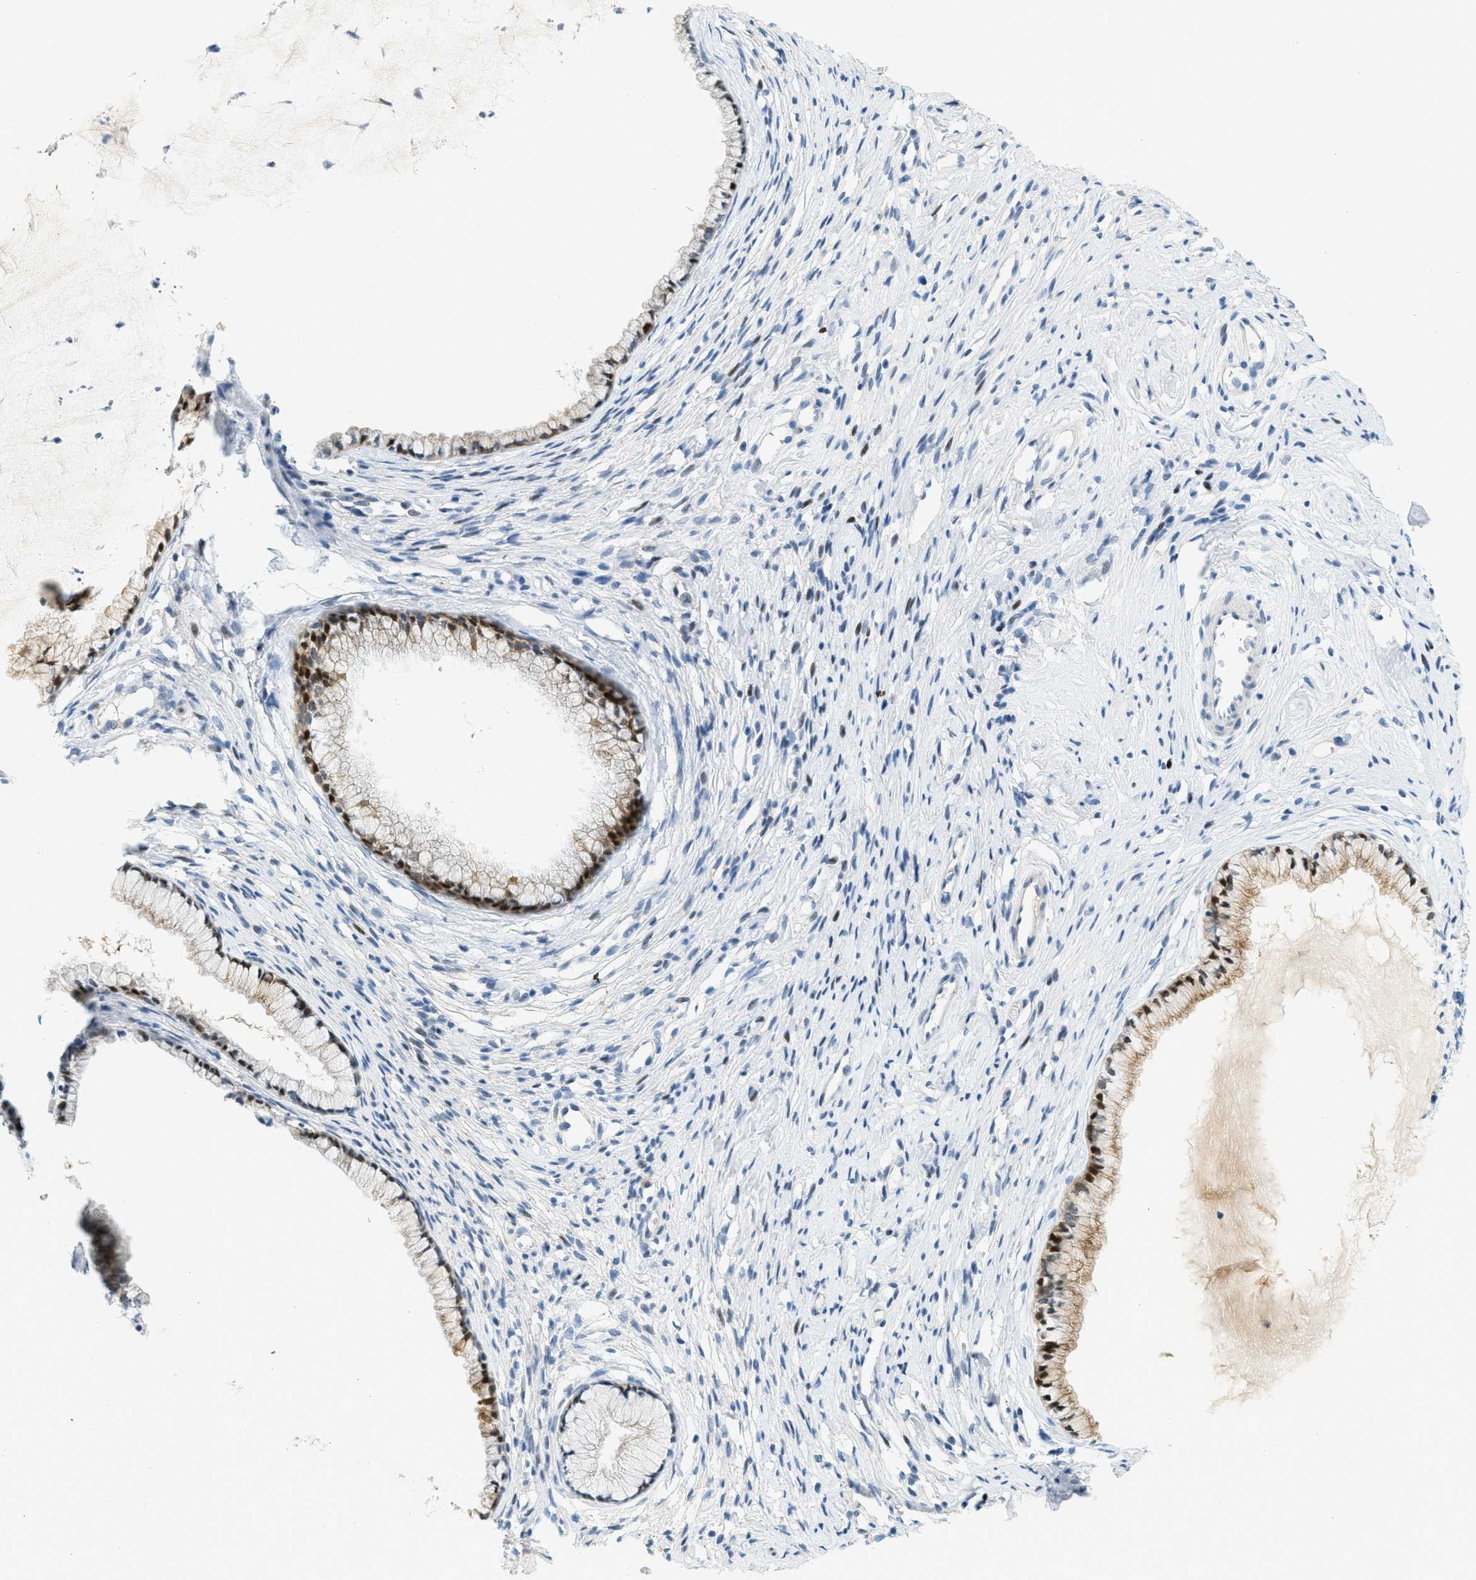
{"staining": {"intensity": "strong", "quantity": "25%-75%", "location": "cytoplasmic/membranous,nuclear"}, "tissue": "cervix", "cell_type": "Glandular cells", "image_type": "normal", "snomed": [{"axis": "morphology", "description": "Normal tissue, NOS"}, {"axis": "topography", "description": "Cervix"}], "caption": "Brown immunohistochemical staining in benign human cervix exhibits strong cytoplasmic/membranous,nuclear expression in about 25%-75% of glandular cells.", "gene": "CYP4X1", "patient": {"sex": "female", "age": 77}}